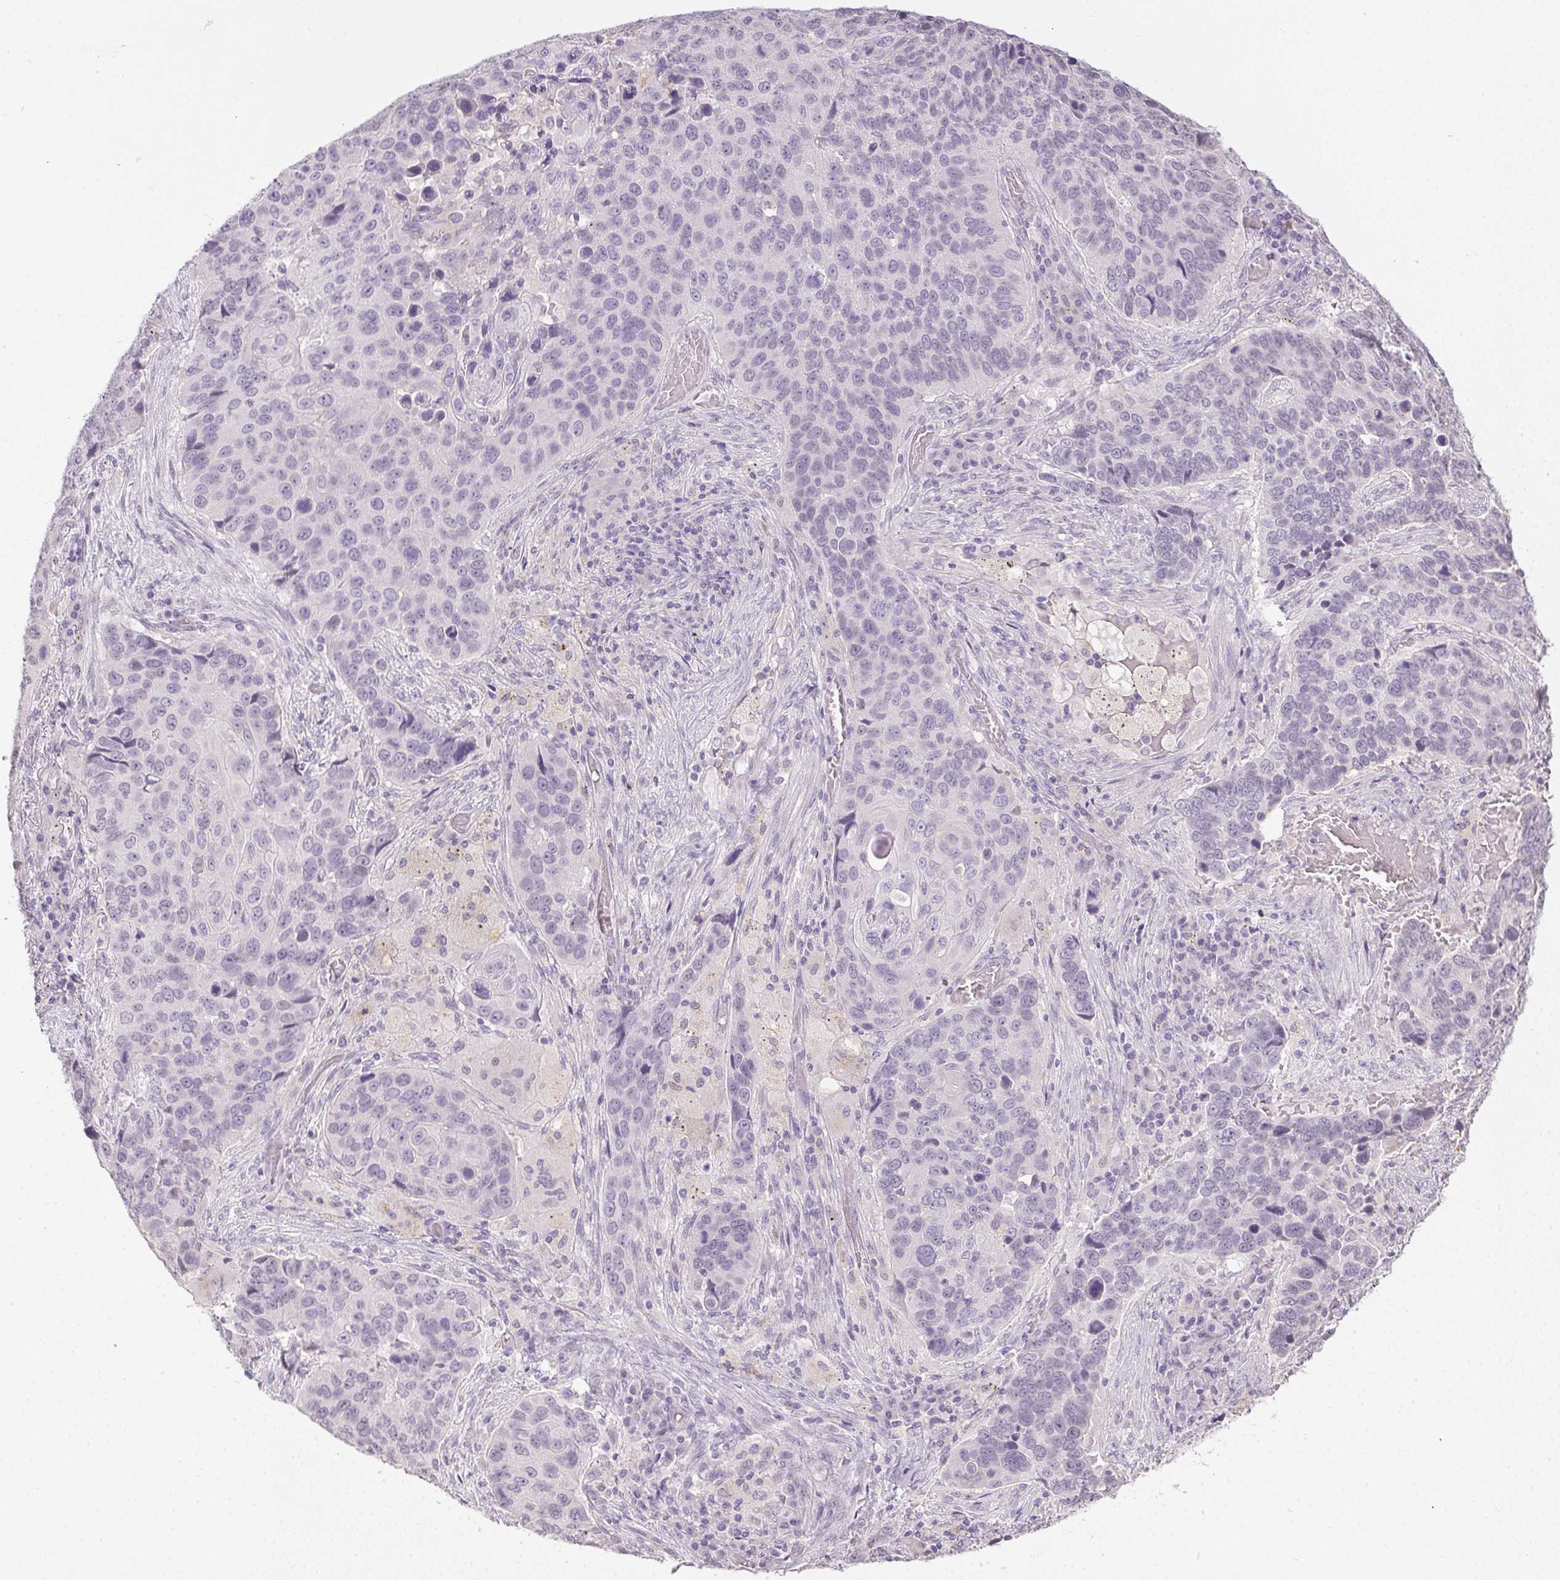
{"staining": {"intensity": "negative", "quantity": "none", "location": "none"}, "tissue": "lung cancer", "cell_type": "Tumor cells", "image_type": "cancer", "snomed": [{"axis": "morphology", "description": "Squamous cell carcinoma, NOS"}, {"axis": "topography", "description": "Lung"}], "caption": "There is no significant staining in tumor cells of lung squamous cell carcinoma.", "gene": "CTCFL", "patient": {"sex": "male", "age": 68}}